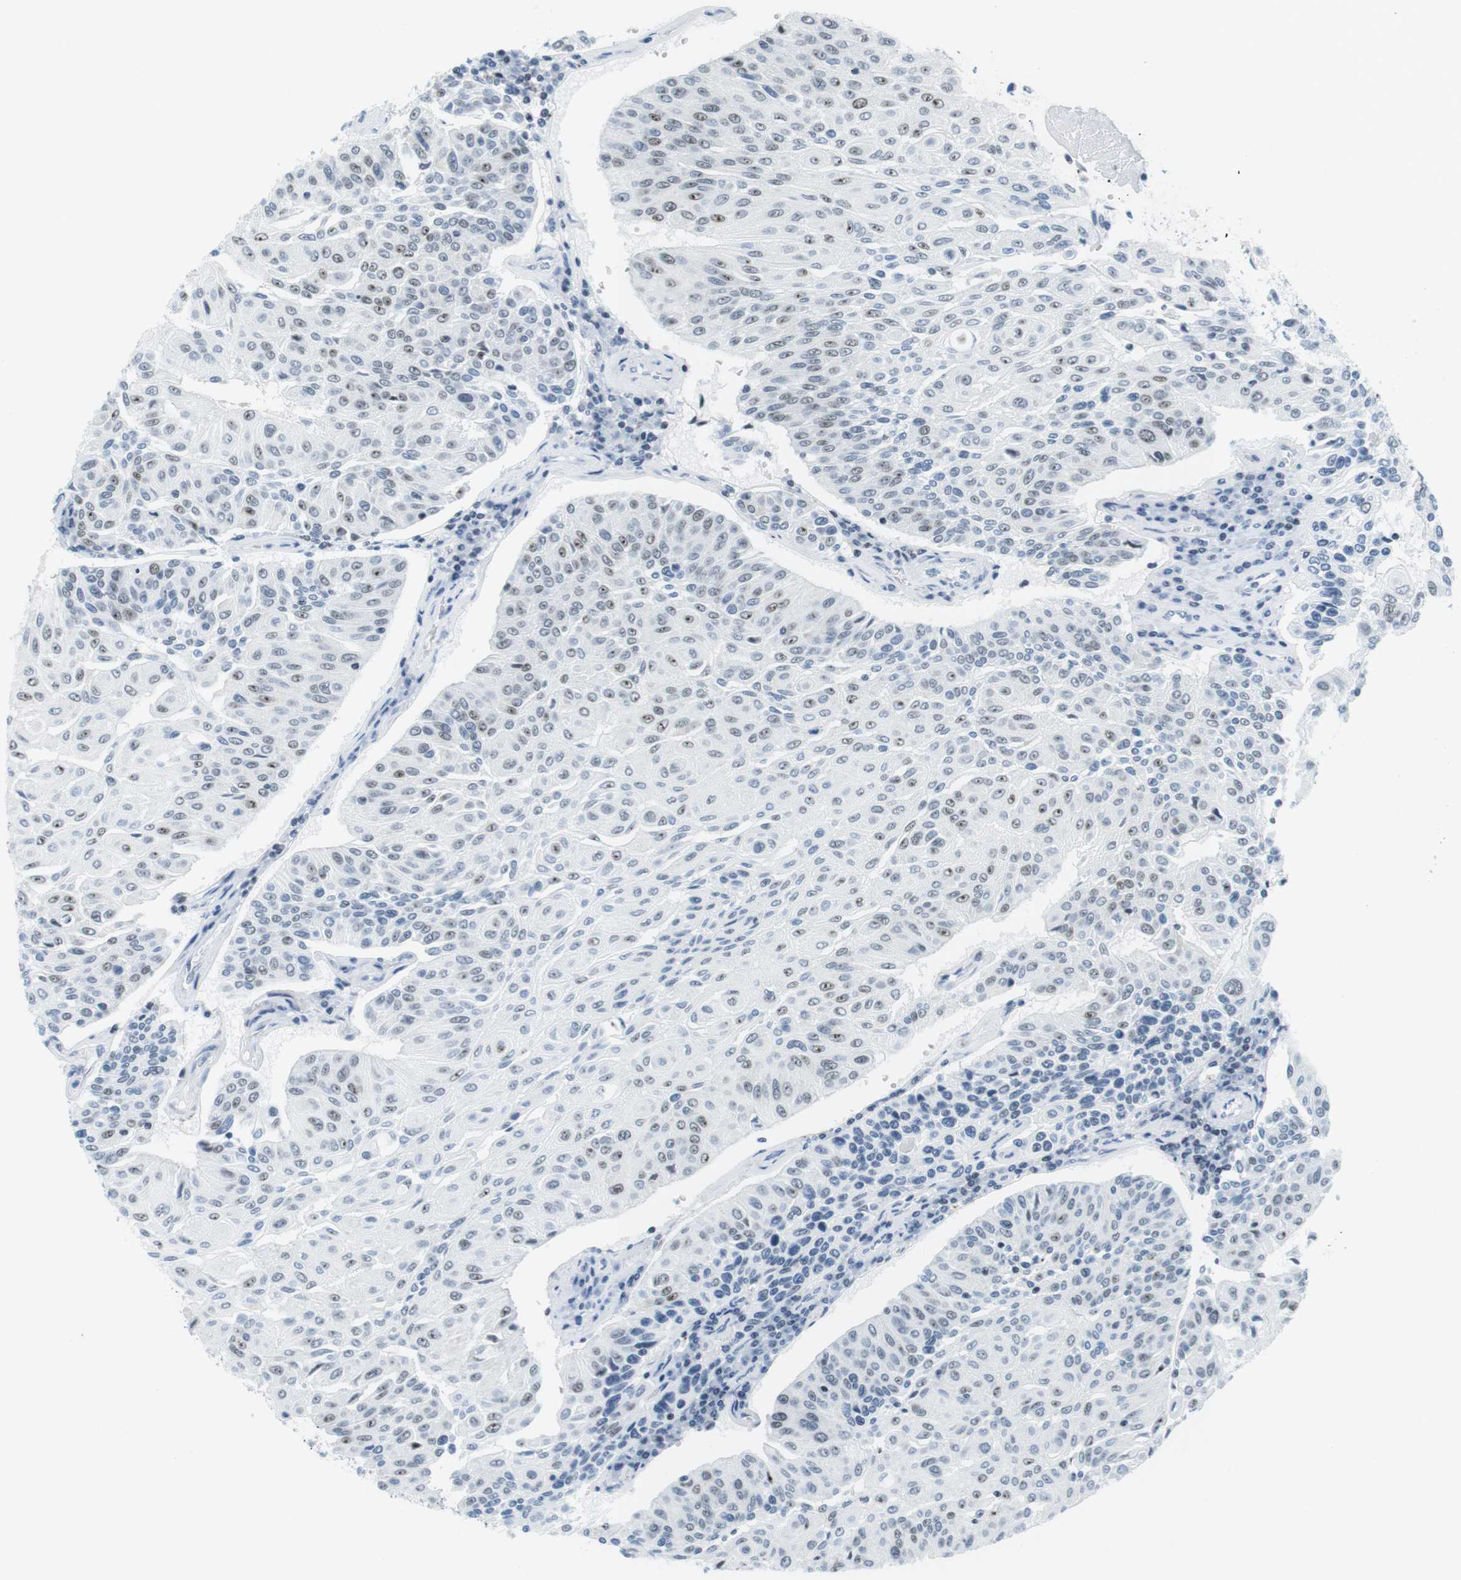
{"staining": {"intensity": "moderate", "quantity": "25%-75%", "location": "nuclear"}, "tissue": "urothelial cancer", "cell_type": "Tumor cells", "image_type": "cancer", "snomed": [{"axis": "morphology", "description": "Urothelial carcinoma, High grade"}, {"axis": "topography", "description": "Urinary bladder"}], "caption": "Immunohistochemistry (IHC) (DAB) staining of human urothelial carcinoma (high-grade) reveals moderate nuclear protein positivity in approximately 25%-75% of tumor cells. Immunohistochemistry (IHC) stains the protein in brown and the nuclei are stained blue.", "gene": "NIFK", "patient": {"sex": "male", "age": 66}}